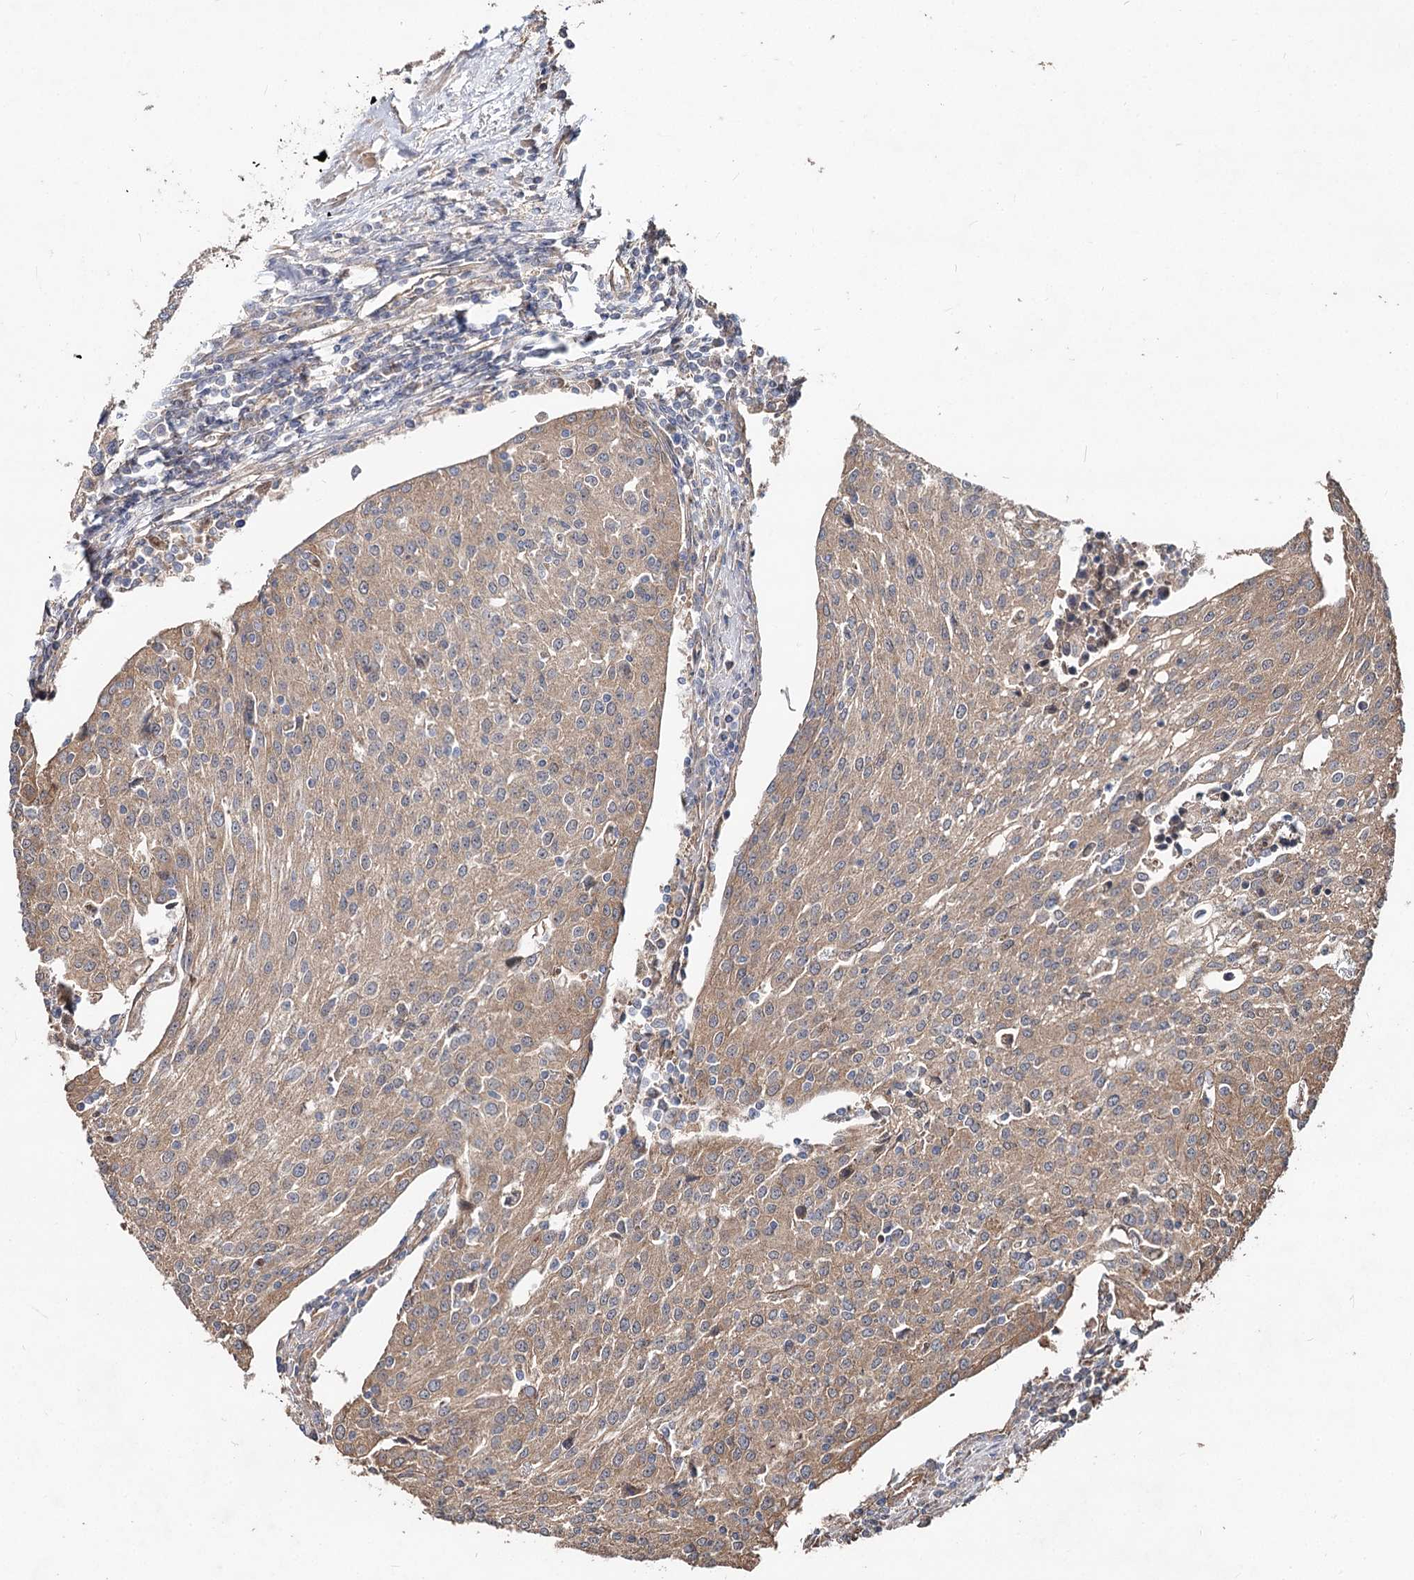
{"staining": {"intensity": "weak", "quantity": ">75%", "location": "cytoplasmic/membranous"}, "tissue": "urothelial cancer", "cell_type": "Tumor cells", "image_type": "cancer", "snomed": [{"axis": "morphology", "description": "Urothelial carcinoma, High grade"}, {"axis": "topography", "description": "Urinary bladder"}], "caption": "Urothelial cancer stained with IHC reveals weak cytoplasmic/membranous positivity in about >75% of tumor cells.", "gene": "SPART", "patient": {"sex": "female", "age": 85}}